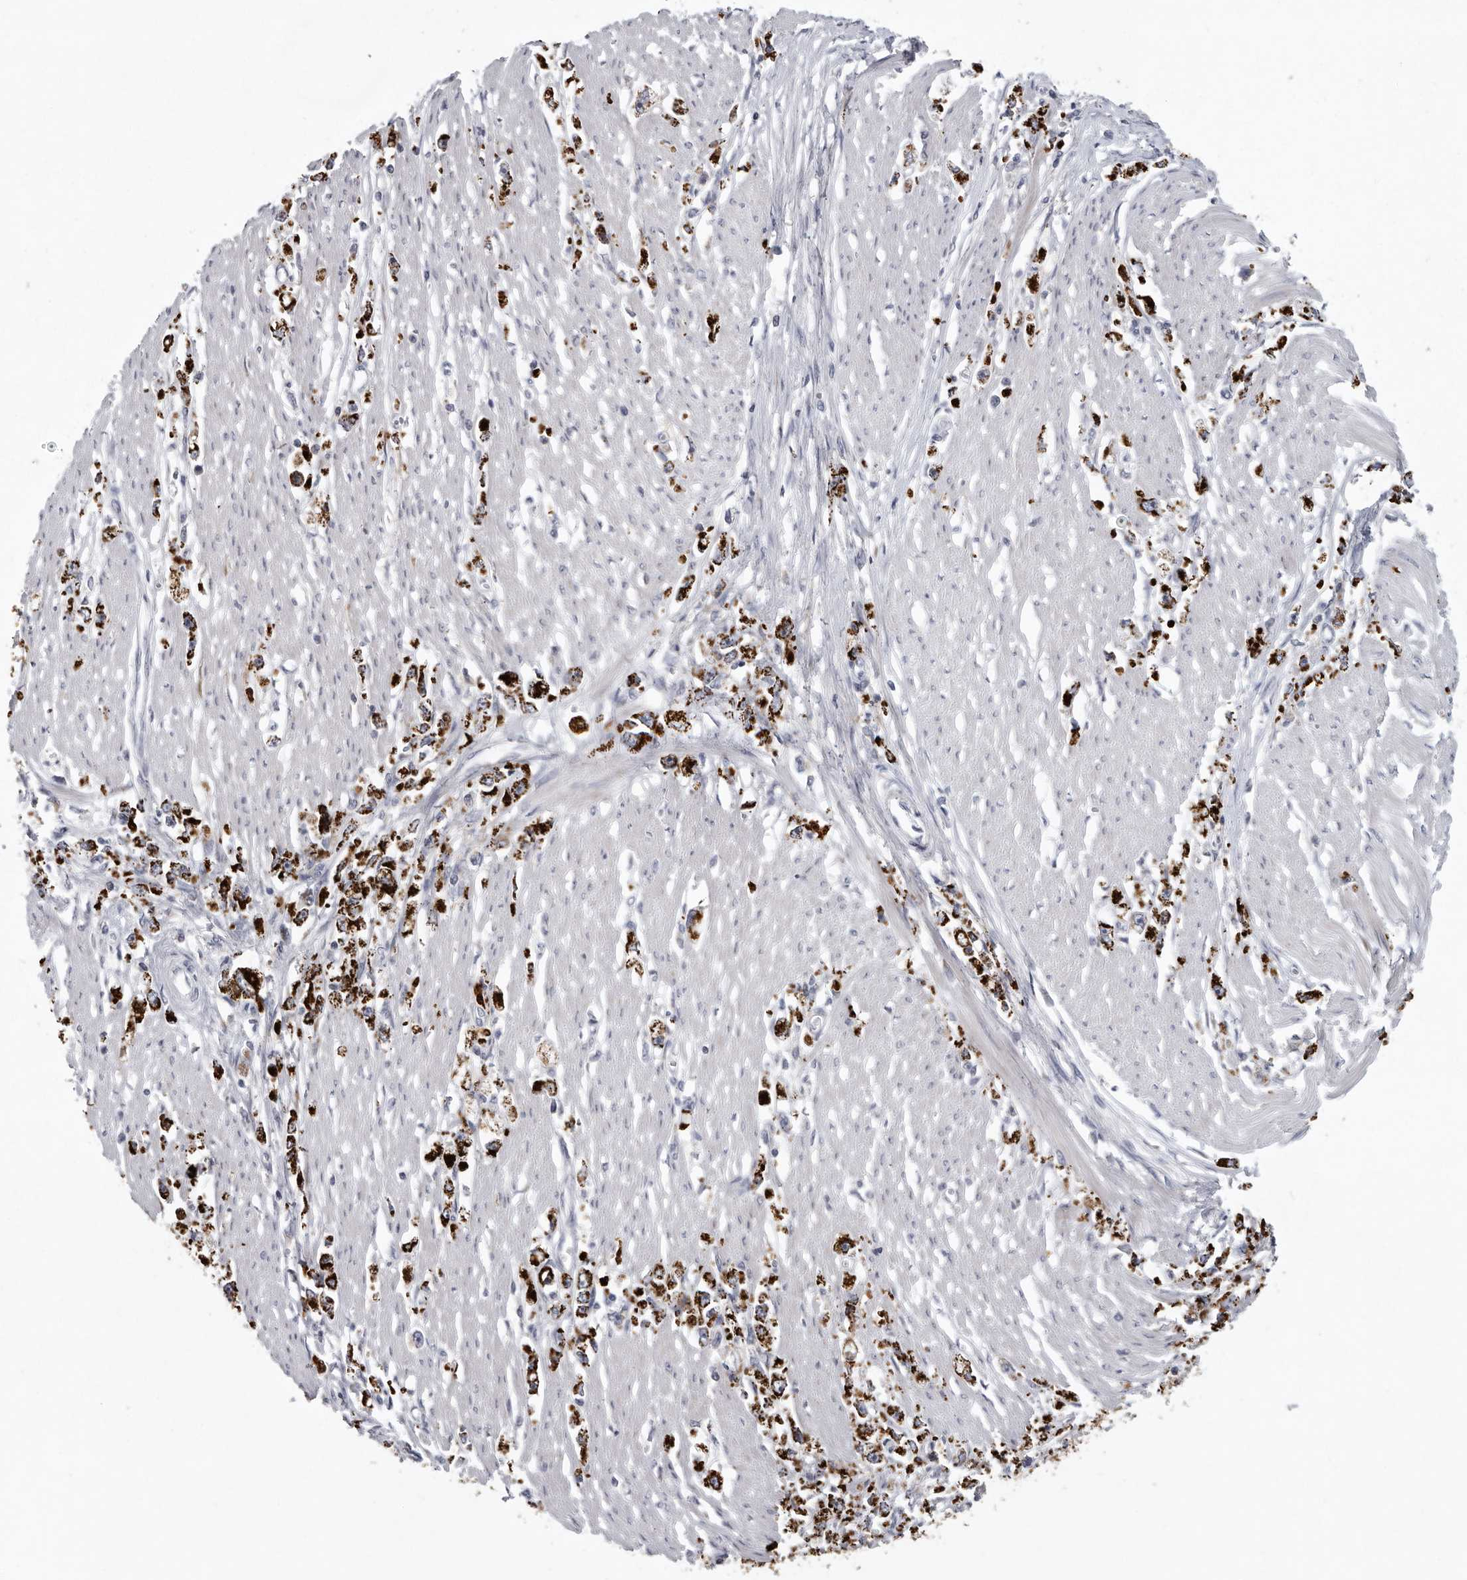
{"staining": {"intensity": "strong", "quantity": ">75%", "location": "cytoplasmic/membranous"}, "tissue": "stomach cancer", "cell_type": "Tumor cells", "image_type": "cancer", "snomed": [{"axis": "morphology", "description": "Adenocarcinoma, NOS"}, {"axis": "topography", "description": "Stomach"}], "caption": "Immunohistochemistry (IHC) (DAB) staining of stomach adenocarcinoma displays strong cytoplasmic/membranous protein positivity in about >75% of tumor cells.", "gene": "USP24", "patient": {"sex": "female", "age": 59}}